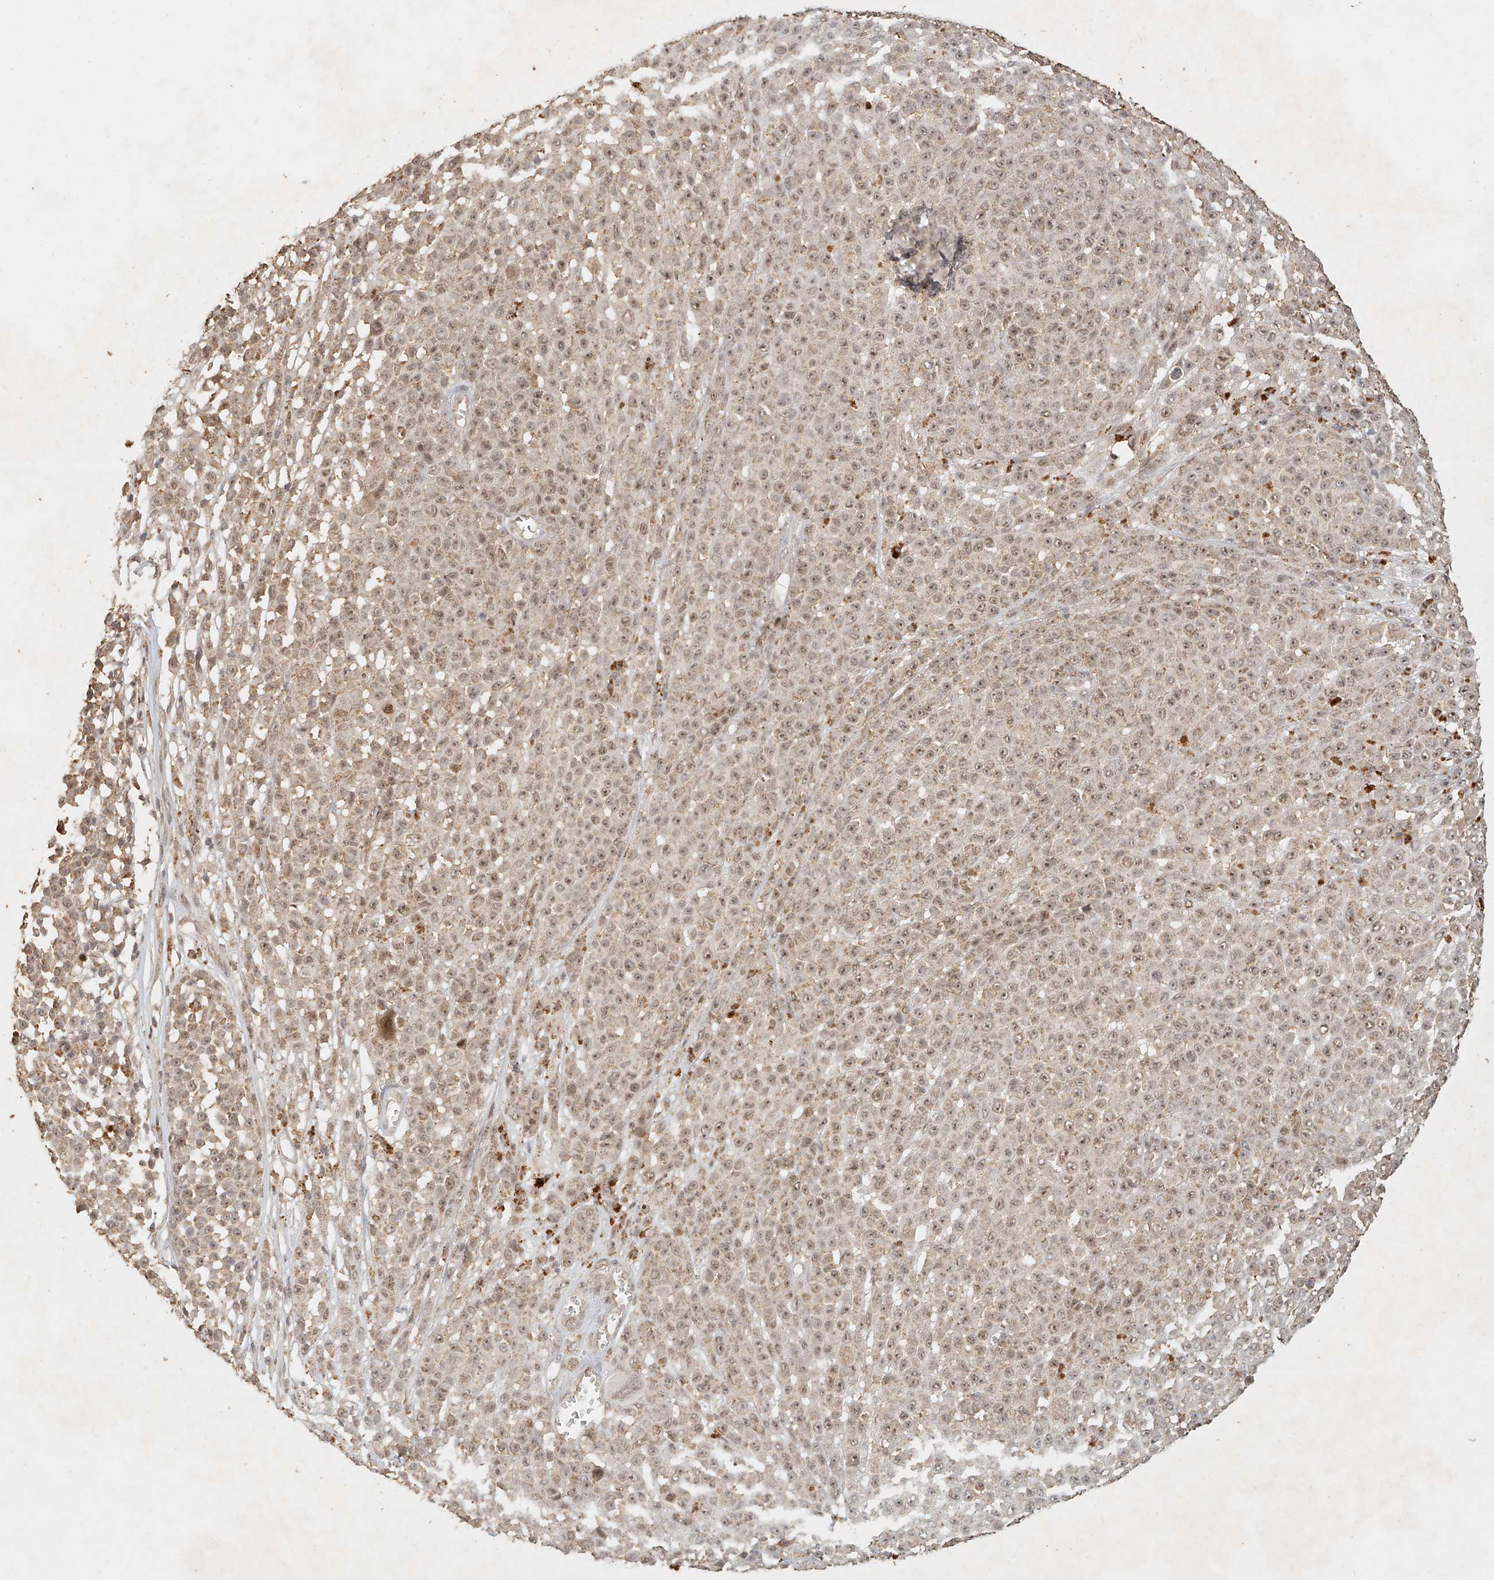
{"staining": {"intensity": "moderate", "quantity": ">75%", "location": "cytoplasmic/membranous,nuclear"}, "tissue": "melanoma", "cell_type": "Tumor cells", "image_type": "cancer", "snomed": [{"axis": "morphology", "description": "Malignant melanoma, NOS"}, {"axis": "topography", "description": "Skin"}], "caption": "Protein staining of melanoma tissue reveals moderate cytoplasmic/membranous and nuclear staining in approximately >75% of tumor cells. Using DAB (brown) and hematoxylin (blue) stains, captured at high magnification using brightfield microscopy.", "gene": "CXorf58", "patient": {"sex": "female", "age": 94}}